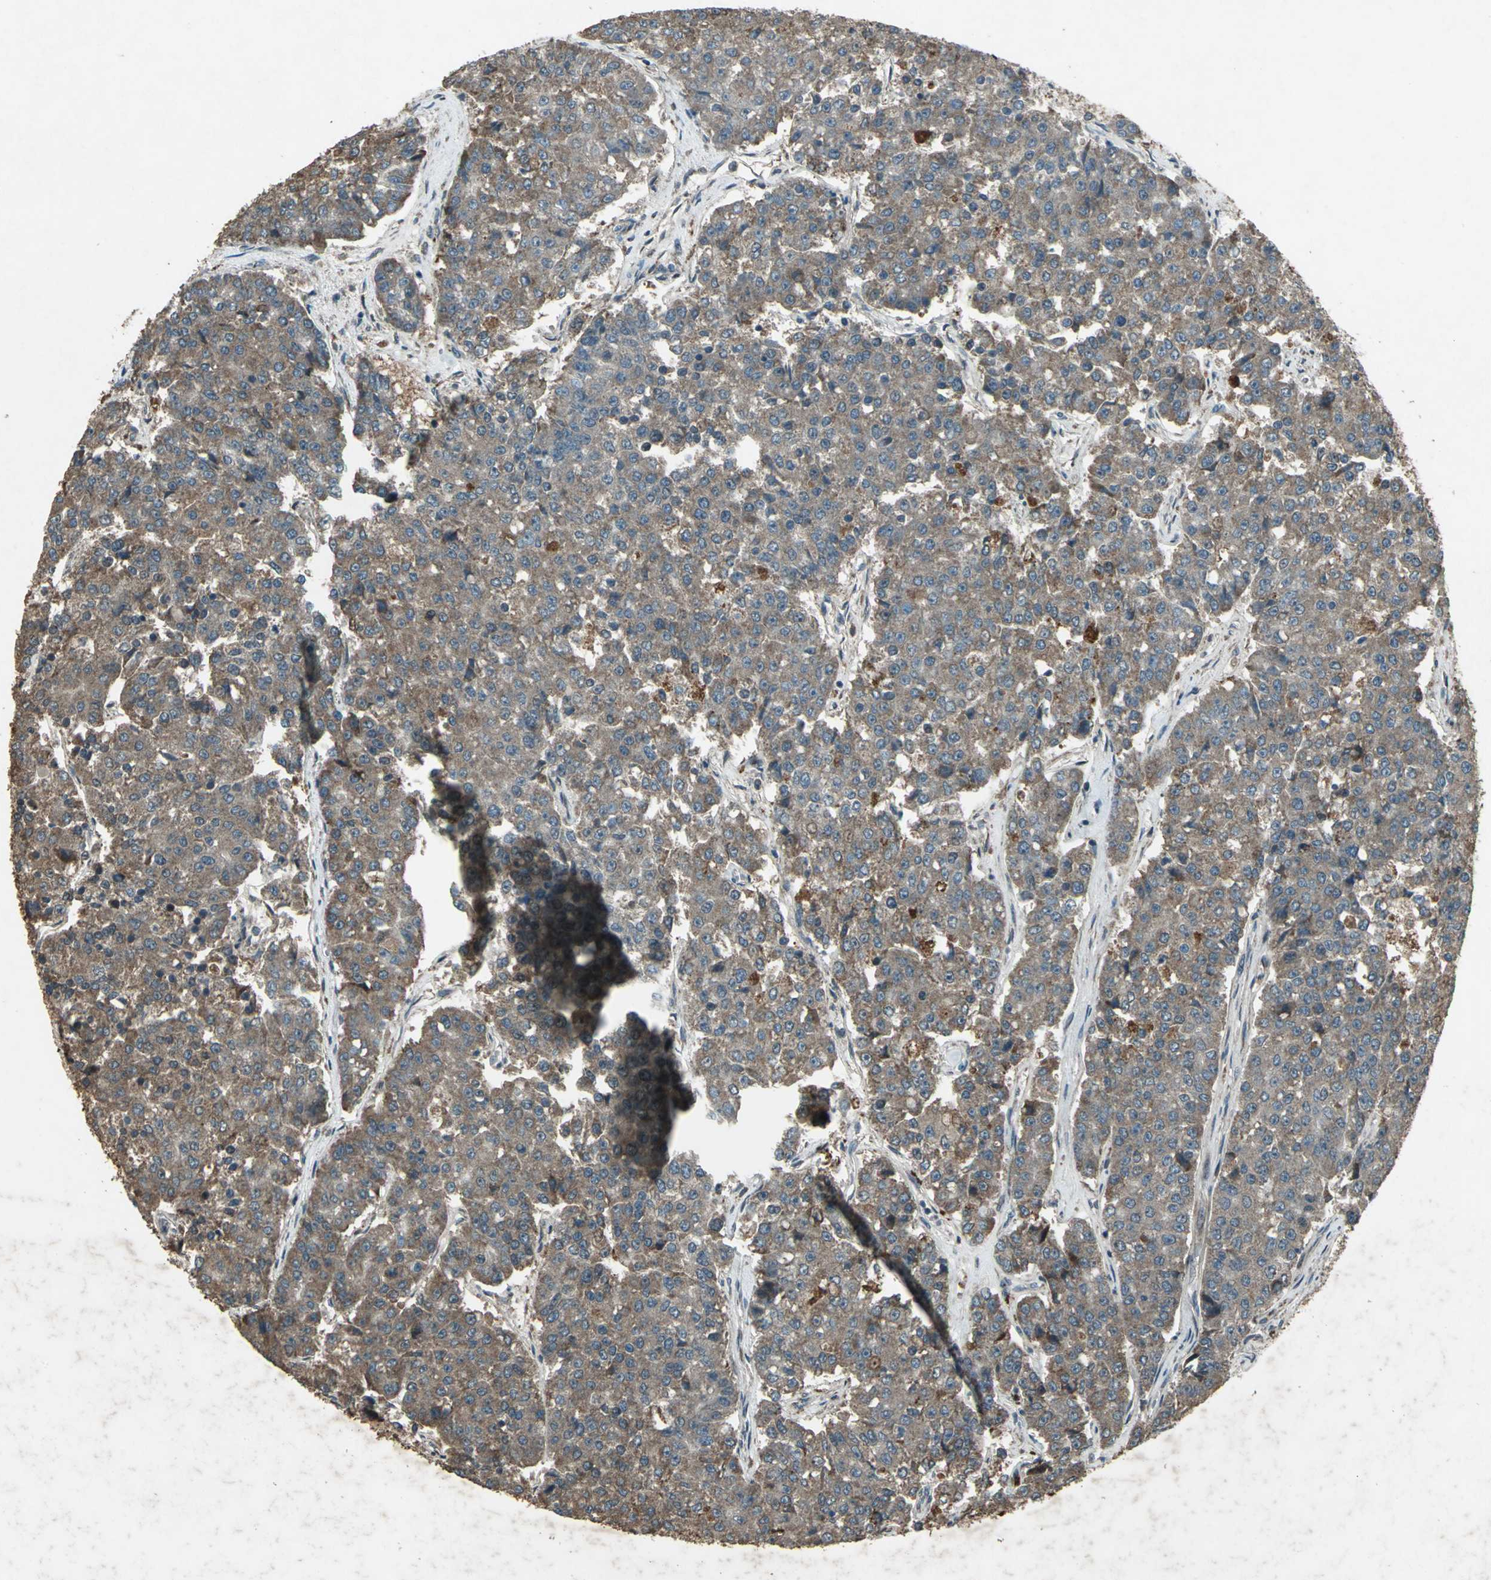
{"staining": {"intensity": "moderate", "quantity": ">75%", "location": "cytoplasmic/membranous"}, "tissue": "pancreatic cancer", "cell_type": "Tumor cells", "image_type": "cancer", "snomed": [{"axis": "morphology", "description": "Adenocarcinoma, NOS"}, {"axis": "topography", "description": "Pancreas"}], "caption": "Immunohistochemistry of human adenocarcinoma (pancreatic) reveals medium levels of moderate cytoplasmic/membranous positivity in approximately >75% of tumor cells.", "gene": "SEPTIN4", "patient": {"sex": "male", "age": 50}}